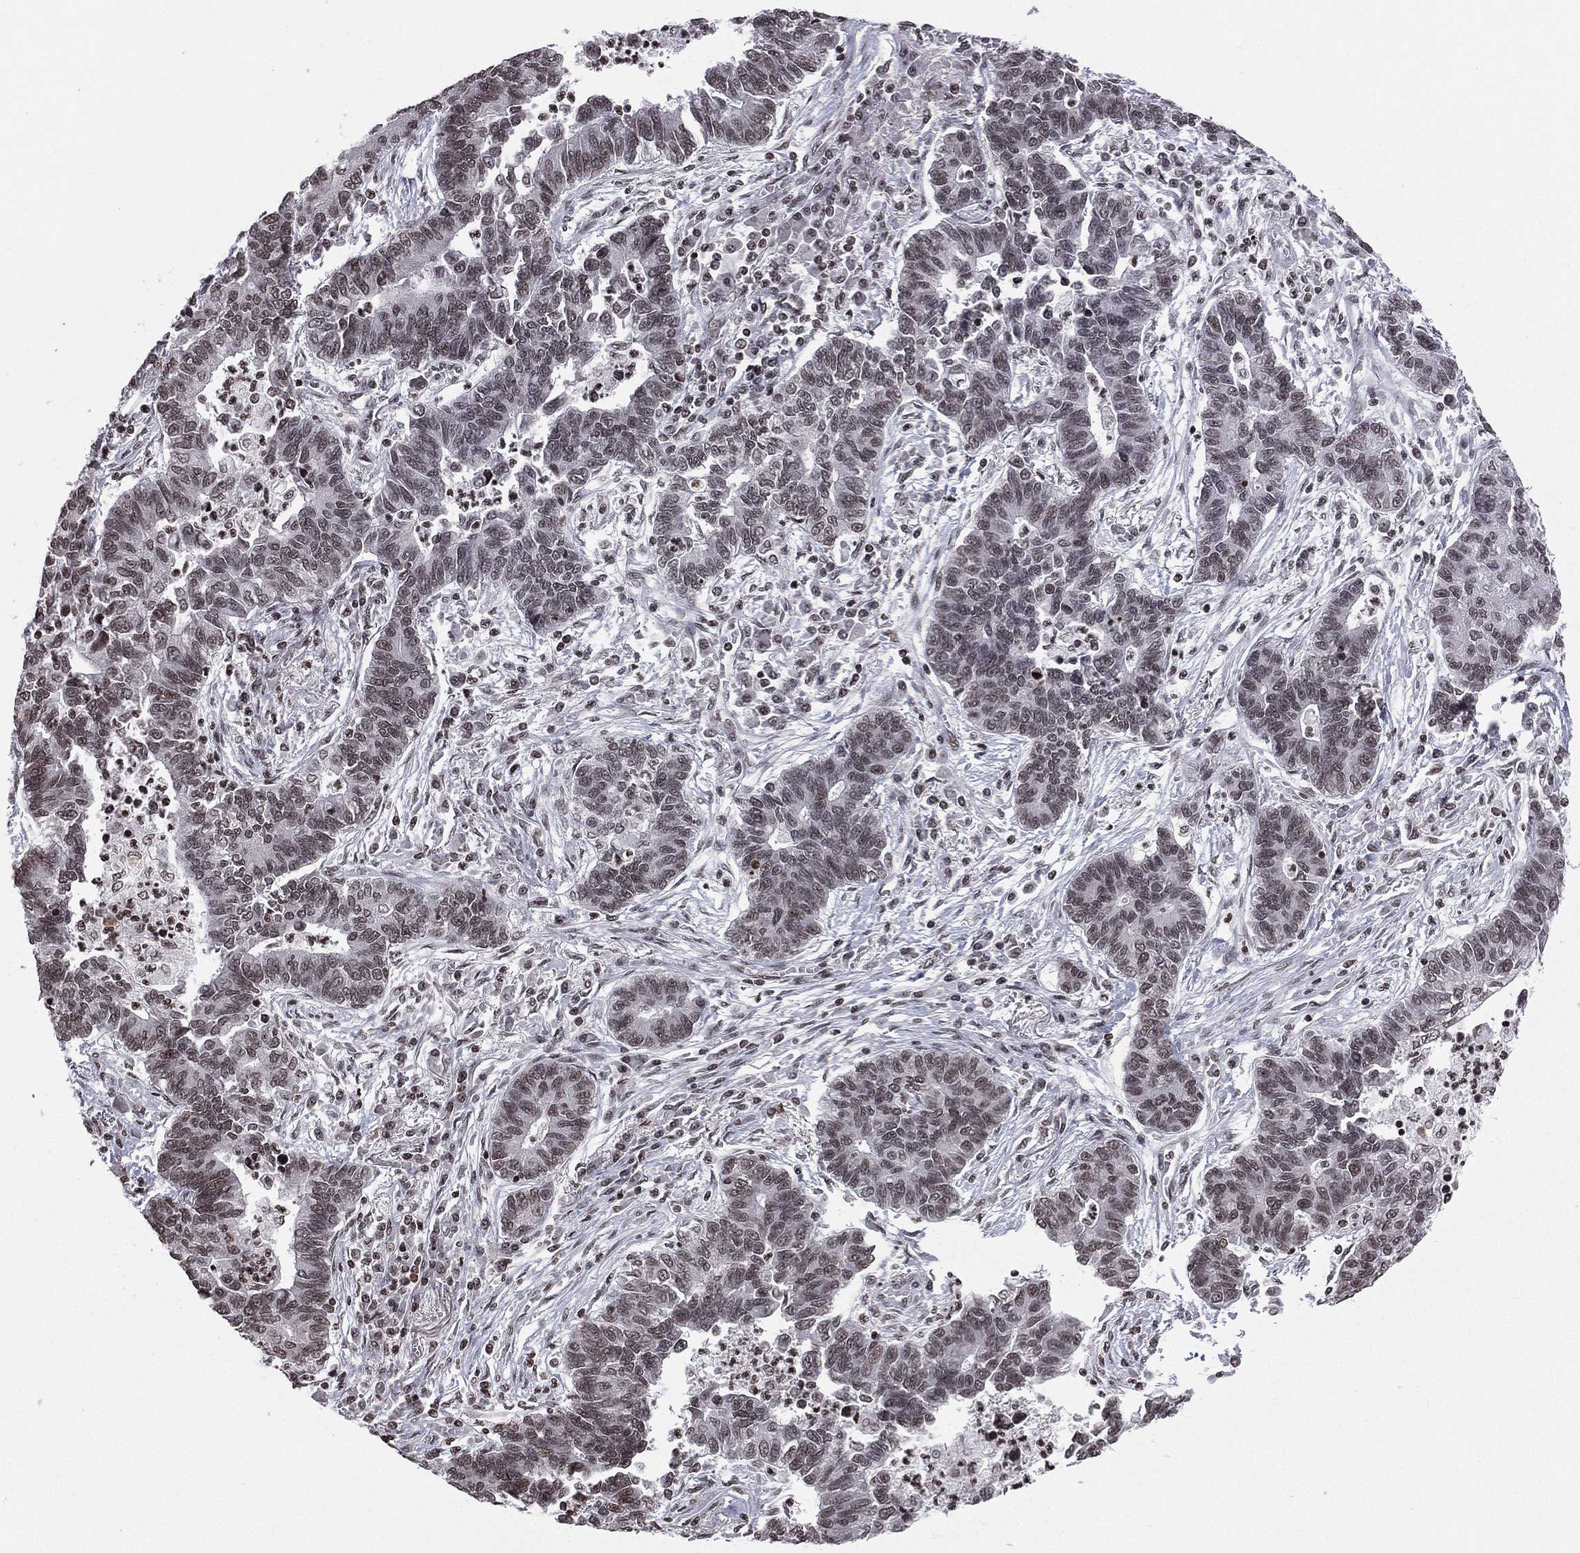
{"staining": {"intensity": "negative", "quantity": "none", "location": "none"}, "tissue": "lung cancer", "cell_type": "Tumor cells", "image_type": "cancer", "snomed": [{"axis": "morphology", "description": "Adenocarcinoma, NOS"}, {"axis": "topography", "description": "Lung"}], "caption": "High power microscopy photomicrograph of an immunohistochemistry micrograph of lung cancer, revealing no significant expression in tumor cells. The staining was performed using DAB (3,3'-diaminobenzidine) to visualize the protein expression in brown, while the nuclei were stained in blue with hematoxylin (Magnification: 20x).", "gene": "RFX7", "patient": {"sex": "female", "age": 57}}